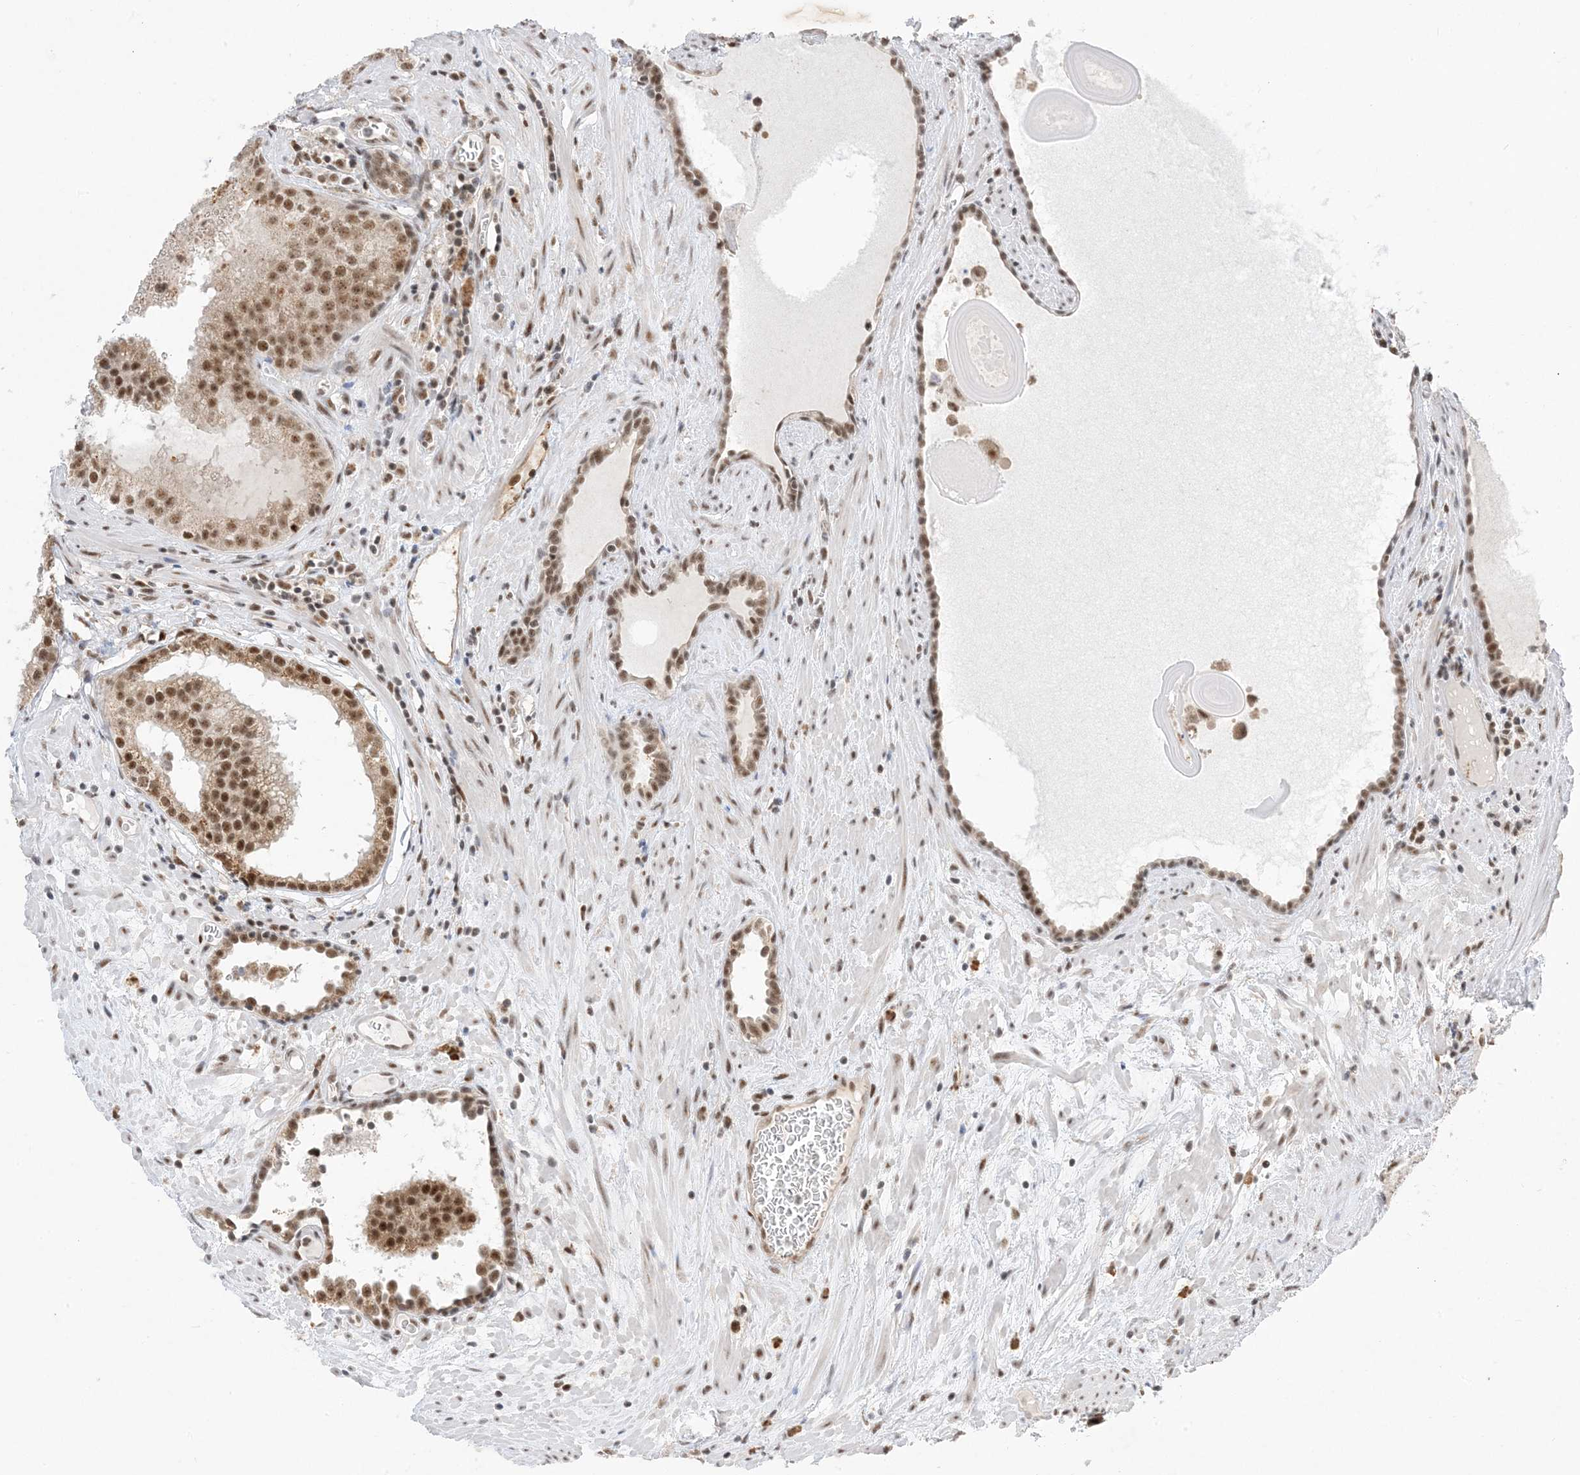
{"staining": {"intensity": "moderate", "quantity": ">75%", "location": "nuclear"}, "tissue": "prostate cancer", "cell_type": "Tumor cells", "image_type": "cancer", "snomed": [{"axis": "morphology", "description": "Adenocarcinoma, High grade"}, {"axis": "topography", "description": "Prostate"}], "caption": "IHC histopathology image of neoplastic tissue: human prostate high-grade adenocarcinoma stained using IHC reveals medium levels of moderate protein expression localized specifically in the nuclear of tumor cells, appearing as a nuclear brown color.", "gene": "SF3A3", "patient": {"sex": "male", "age": 68}}